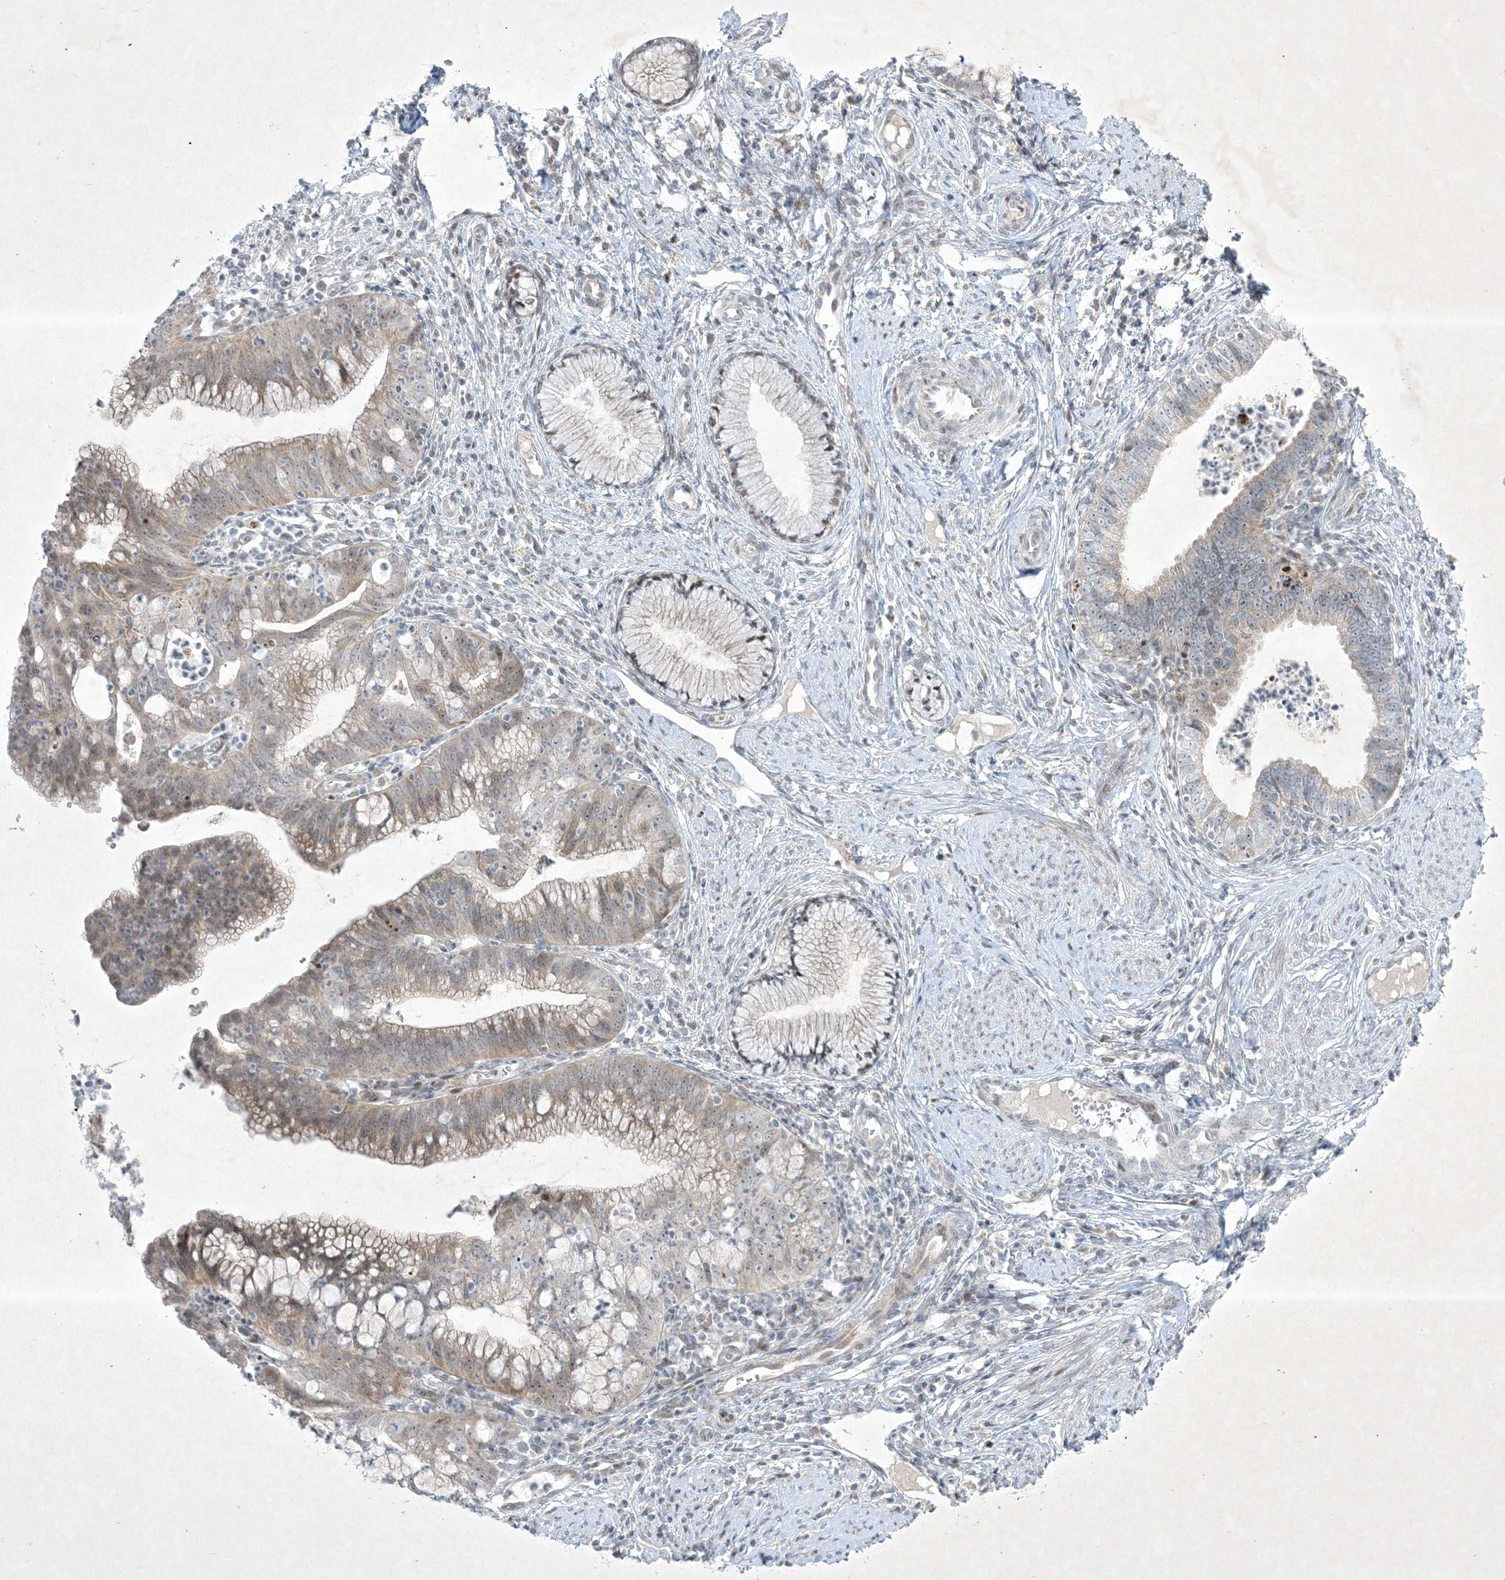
{"staining": {"intensity": "weak", "quantity": "25%-75%", "location": "cytoplasmic/membranous,nuclear"}, "tissue": "cervical cancer", "cell_type": "Tumor cells", "image_type": "cancer", "snomed": [{"axis": "morphology", "description": "Adenocarcinoma, NOS"}, {"axis": "topography", "description": "Cervix"}], "caption": "Adenocarcinoma (cervical) stained with DAB immunohistochemistry (IHC) exhibits low levels of weak cytoplasmic/membranous and nuclear expression in approximately 25%-75% of tumor cells.", "gene": "SOGA3", "patient": {"sex": "female", "age": 36}}